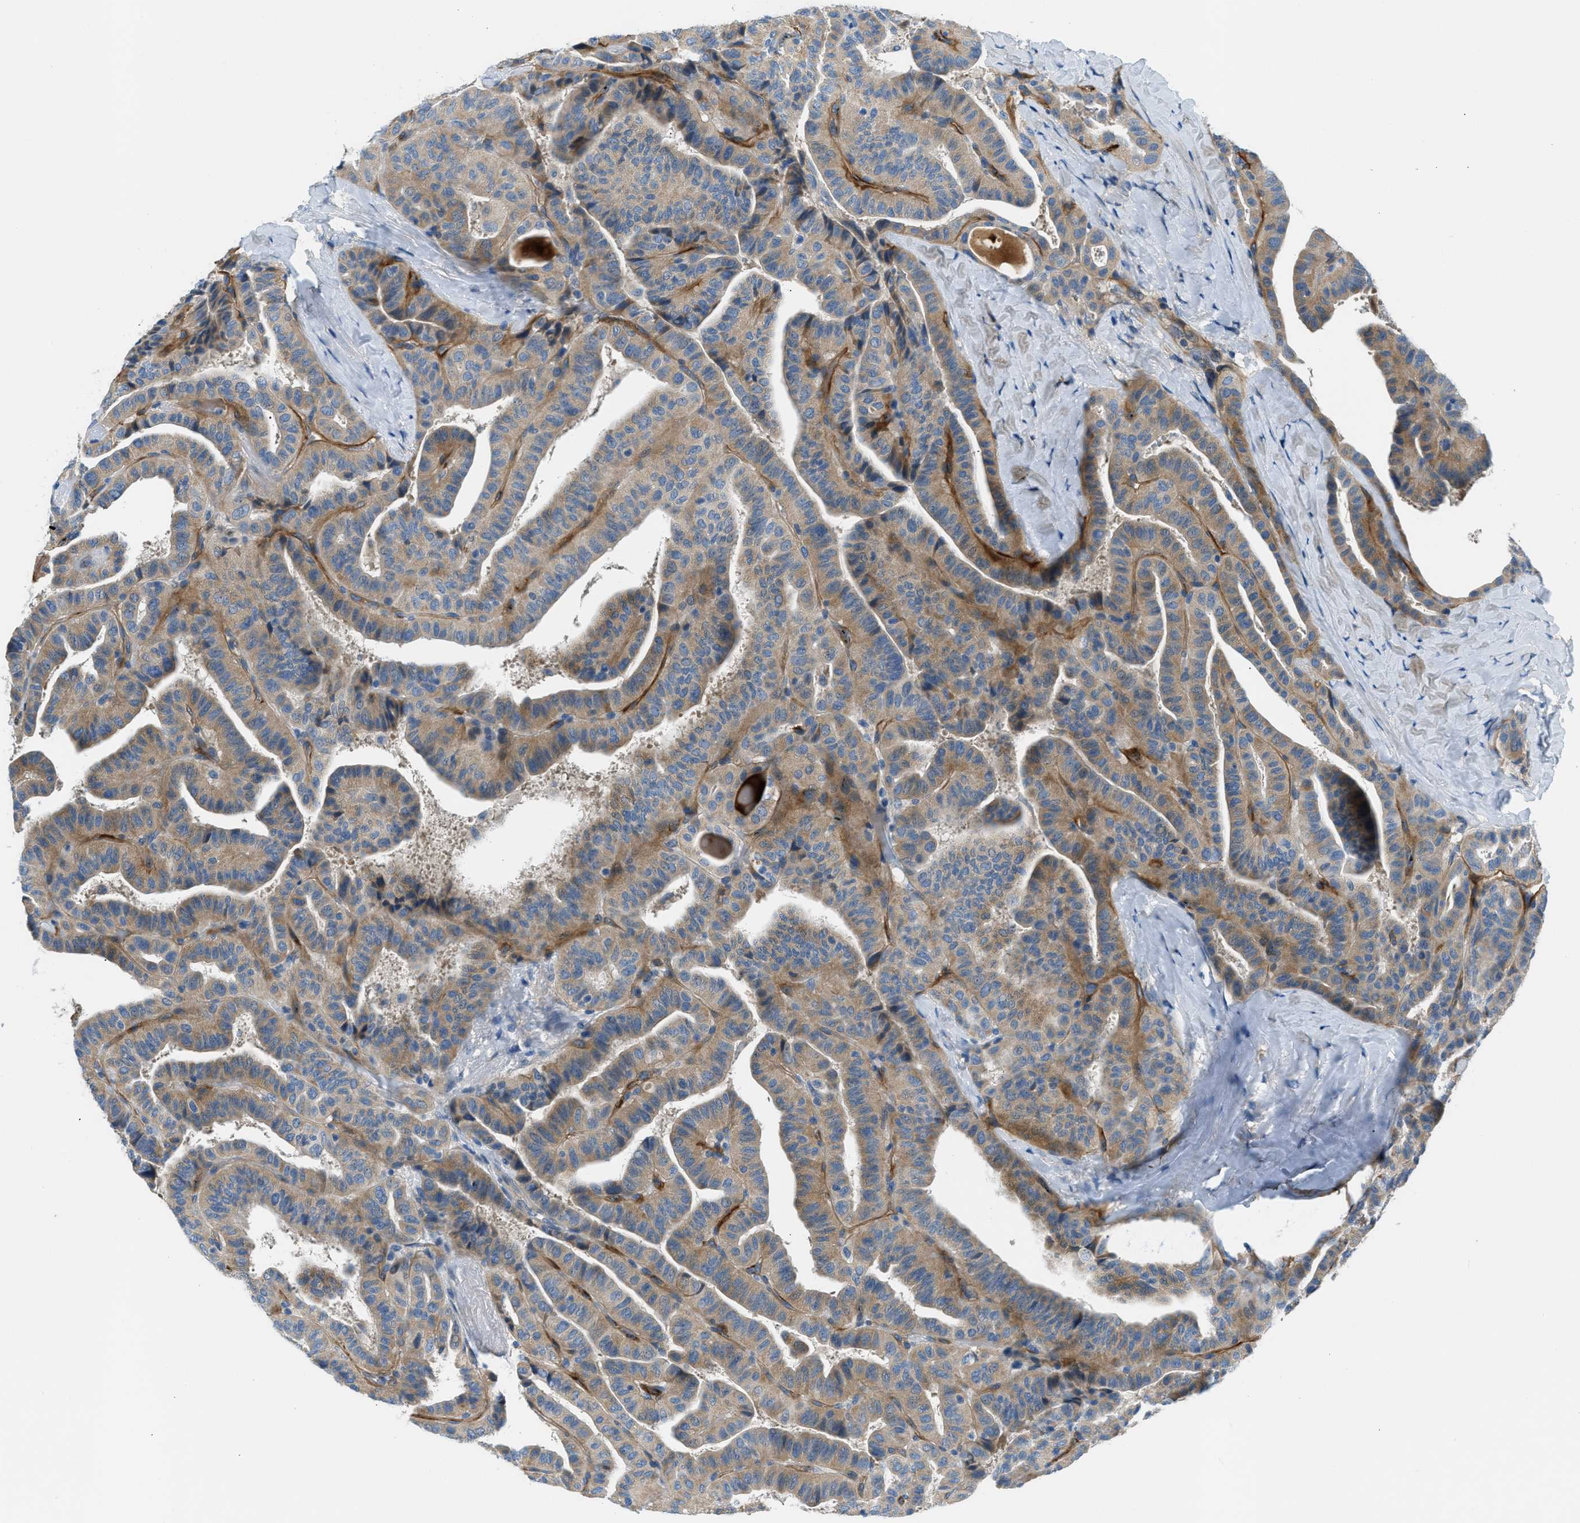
{"staining": {"intensity": "moderate", "quantity": ">75%", "location": "cytoplasmic/membranous"}, "tissue": "thyroid cancer", "cell_type": "Tumor cells", "image_type": "cancer", "snomed": [{"axis": "morphology", "description": "Papillary adenocarcinoma, NOS"}, {"axis": "topography", "description": "Thyroid gland"}], "caption": "Immunohistochemical staining of human thyroid papillary adenocarcinoma displays medium levels of moderate cytoplasmic/membranous positivity in approximately >75% of tumor cells. (Stains: DAB (3,3'-diaminobenzidine) in brown, nuclei in blue, Microscopy: brightfield microscopy at high magnification).", "gene": "COL15A1", "patient": {"sex": "male", "age": 77}}